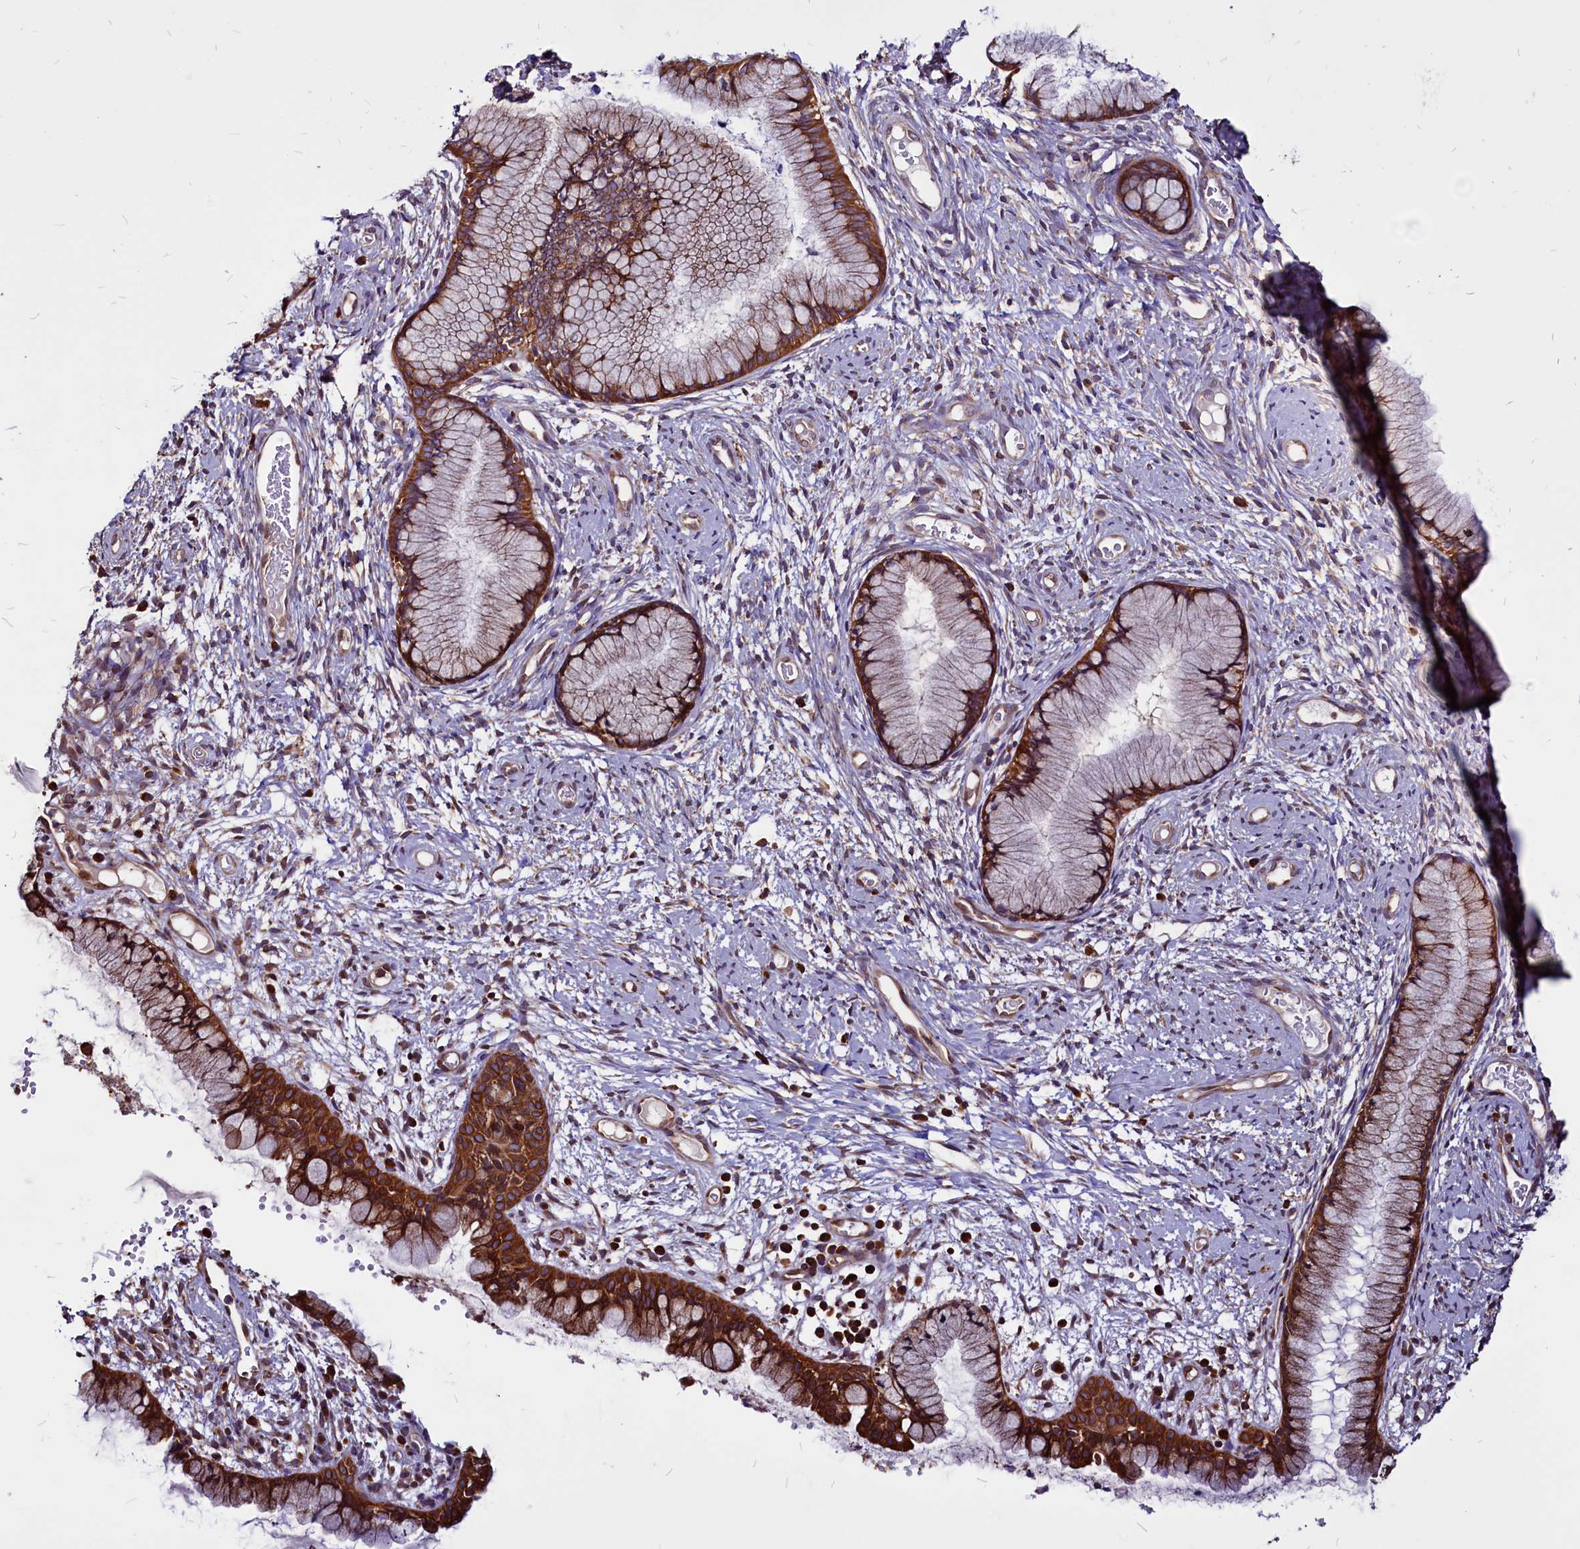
{"staining": {"intensity": "strong", "quantity": "25%-75%", "location": "cytoplasmic/membranous"}, "tissue": "cervix", "cell_type": "Glandular cells", "image_type": "normal", "snomed": [{"axis": "morphology", "description": "Normal tissue, NOS"}, {"axis": "topography", "description": "Cervix"}], "caption": "Strong cytoplasmic/membranous expression for a protein is present in approximately 25%-75% of glandular cells of benign cervix using immunohistochemistry.", "gene": "EIF3G", "patient": {"sex": "female", "age": 42}}